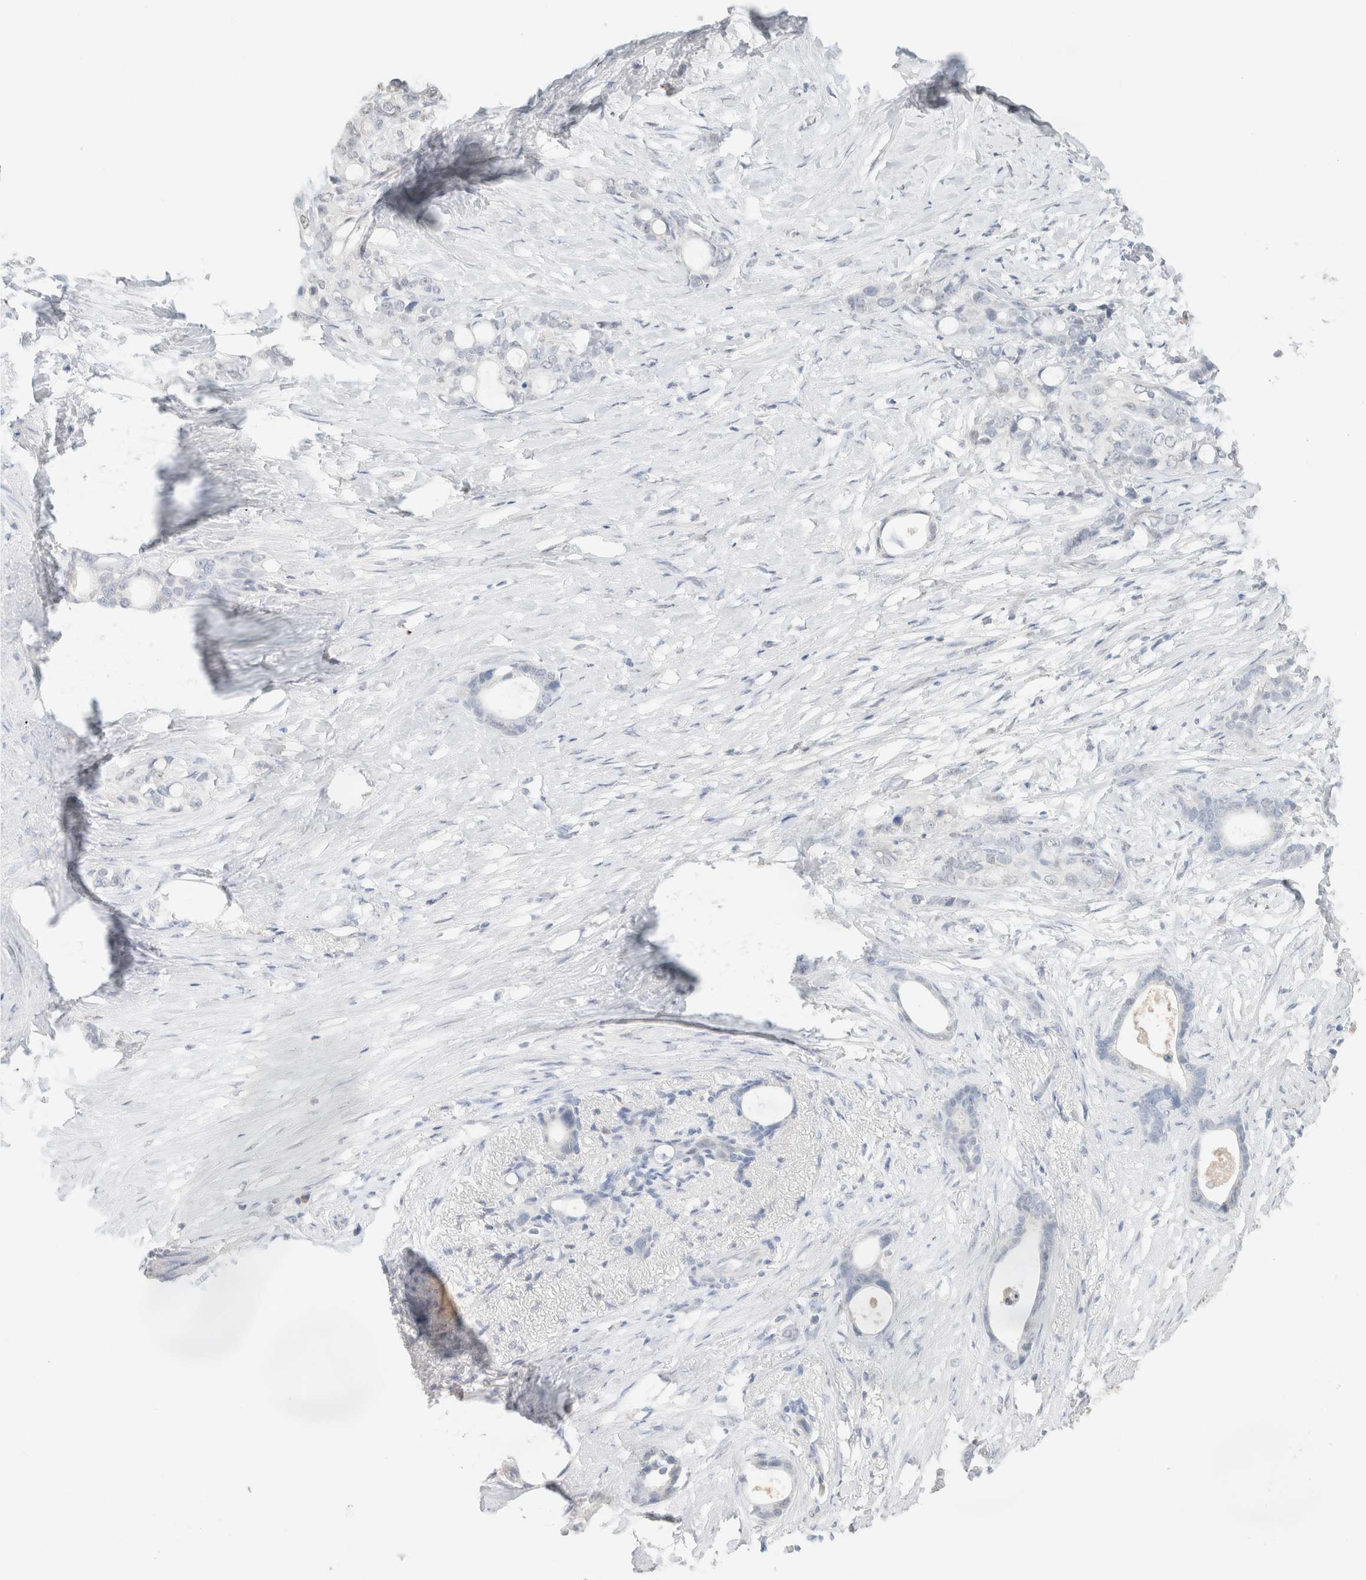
{"staining": {"intensity": "negative", "quantity": "none", "location": "none"}, "tissue": "stomach cancer", "cell_type": "Tumor cells", "image_type": "cancer", "snomed": [{"axis": "morphology", "description": "Adenocarcinoma, NOS"}, {"axis": "topography", "description": "Stomach"}], "caption": "High magnification brightfield microscopy of stomach cancer stained with DAB (brown) and counterstained with hematoxylin (blue): tumor cells show no significant expression.", "gene": "CPA1", "patient": {"sex": "female", "age": 75}}